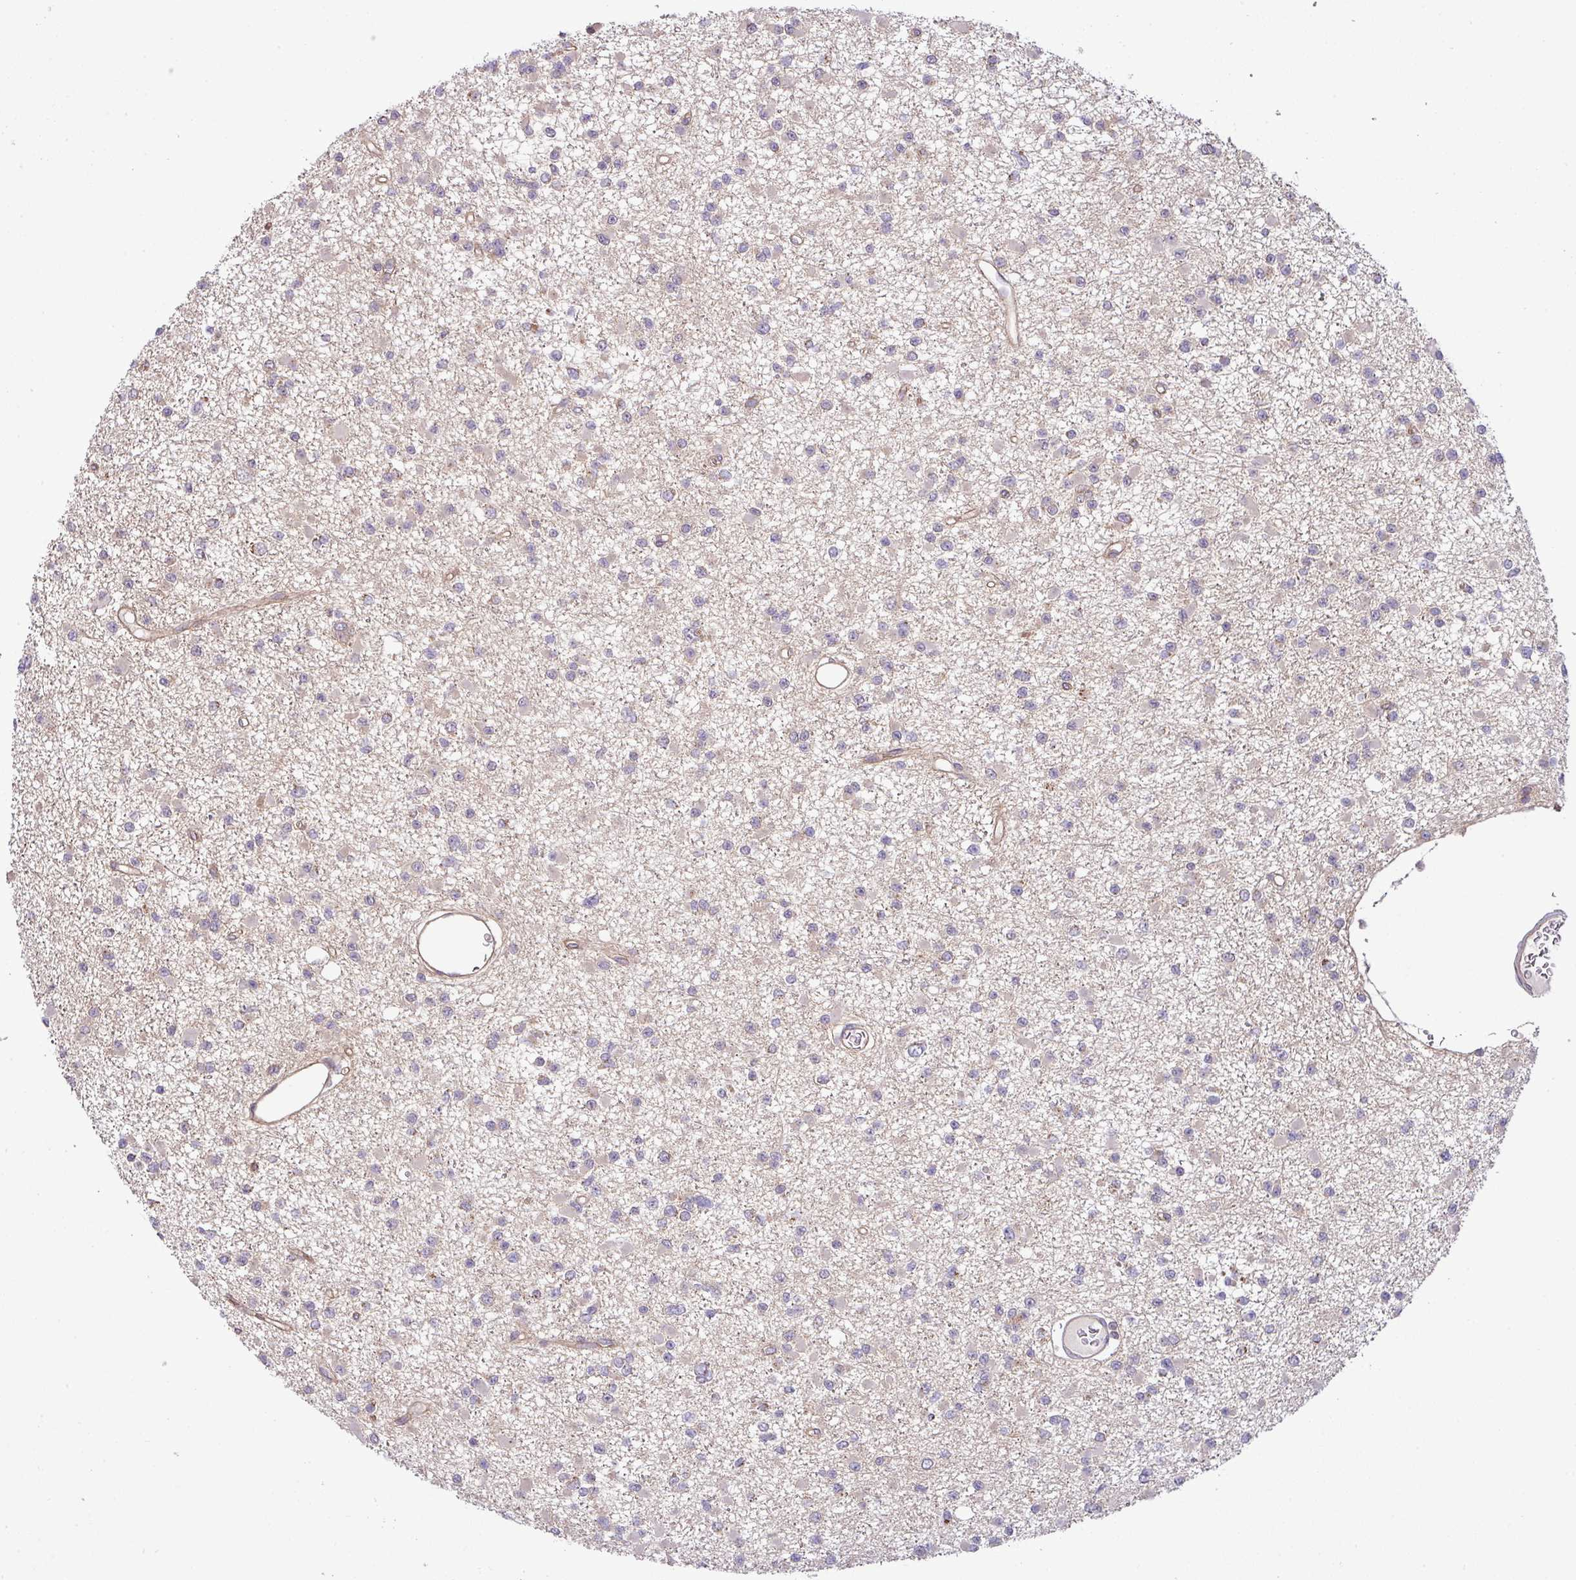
{"staining": {"intensity": "negative", "quantity": "none", "location": "none"}, "tissue": "glioma", "cell_type": "Tumor cells", "image_type": "cancer", "snomed": [{"axis": "morphology", "description": "Glioma, malignant, Low grade"}, {"axis": "topography", "description": "Brain"}], "caption": "DAB (3,3'-diaminobenzidine) immunohistochemical staining of glioma displays no significant expression in tumor cells. The staining is performed using DAB brown chromogen with nuclei counter-stained in using hematoxylin.", "gene": "TIMMDC1", "patient": {"sex": "female", "age": 22}}